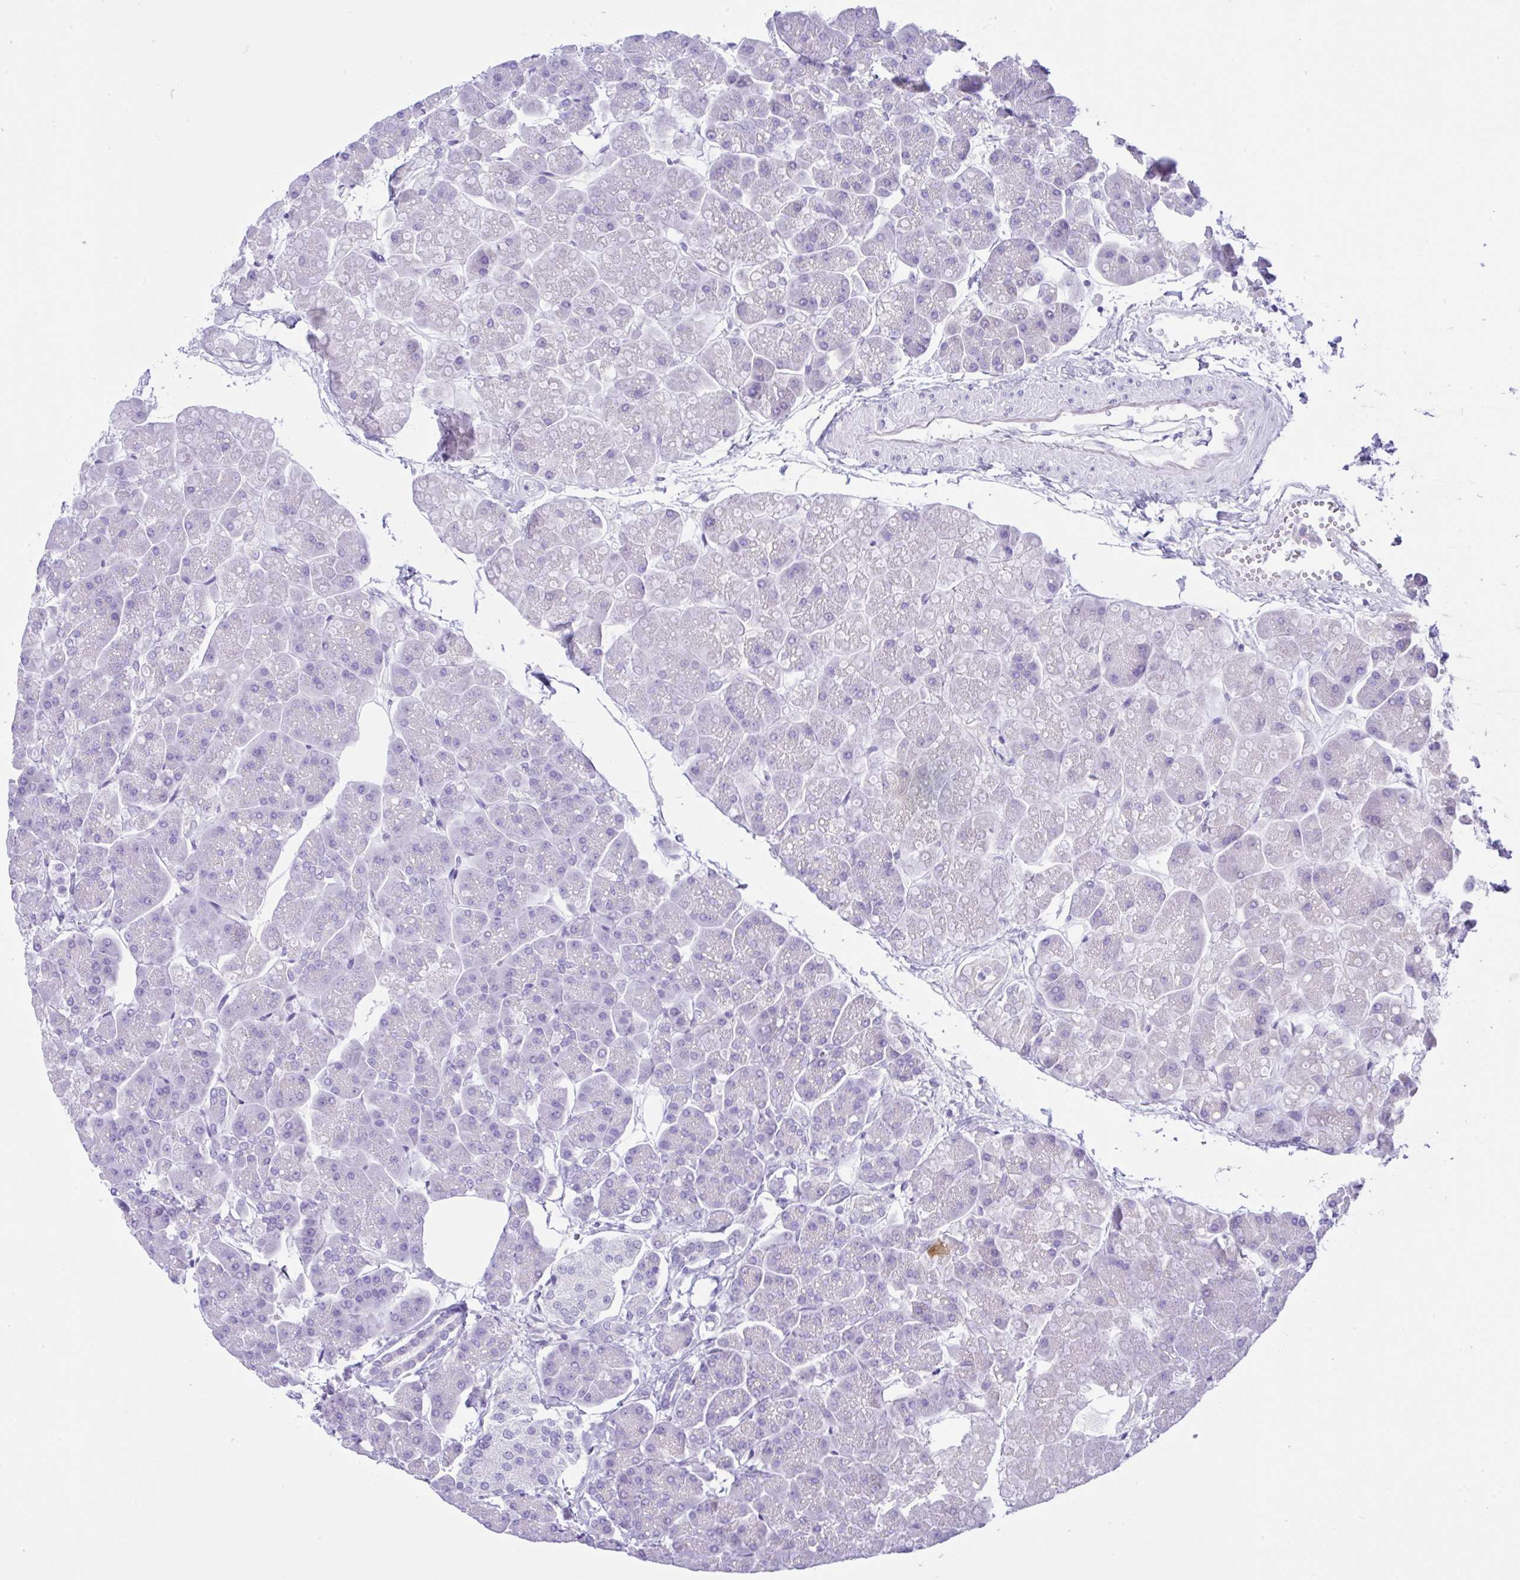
{"staining": {"intensity": "negative", "quantity": "none", "location": "none"}, "tissue": "pancreas", "cell_type": "Exocrine glandular cells", "image_type": "normal", "snomed": [{"axis": "morphology", "description": "Normal tissue, NOS"}, {"axis": "topography", "description": "Pancreas"}, {"axis": "topography", "description": "Peripheral nerve tissue"}], "caption": "Immunohistochemistry (IHC) histopathology image of unremarkable pancreas stained for a protein (brown), which reveals no positivity in exocrine glandular cells. (DAB immunohistochemistry (IHC) visualized using brightfield microscopy, high magnification).", "gene": "RRM2", "patient": {"sex": "male", "age": 54}}